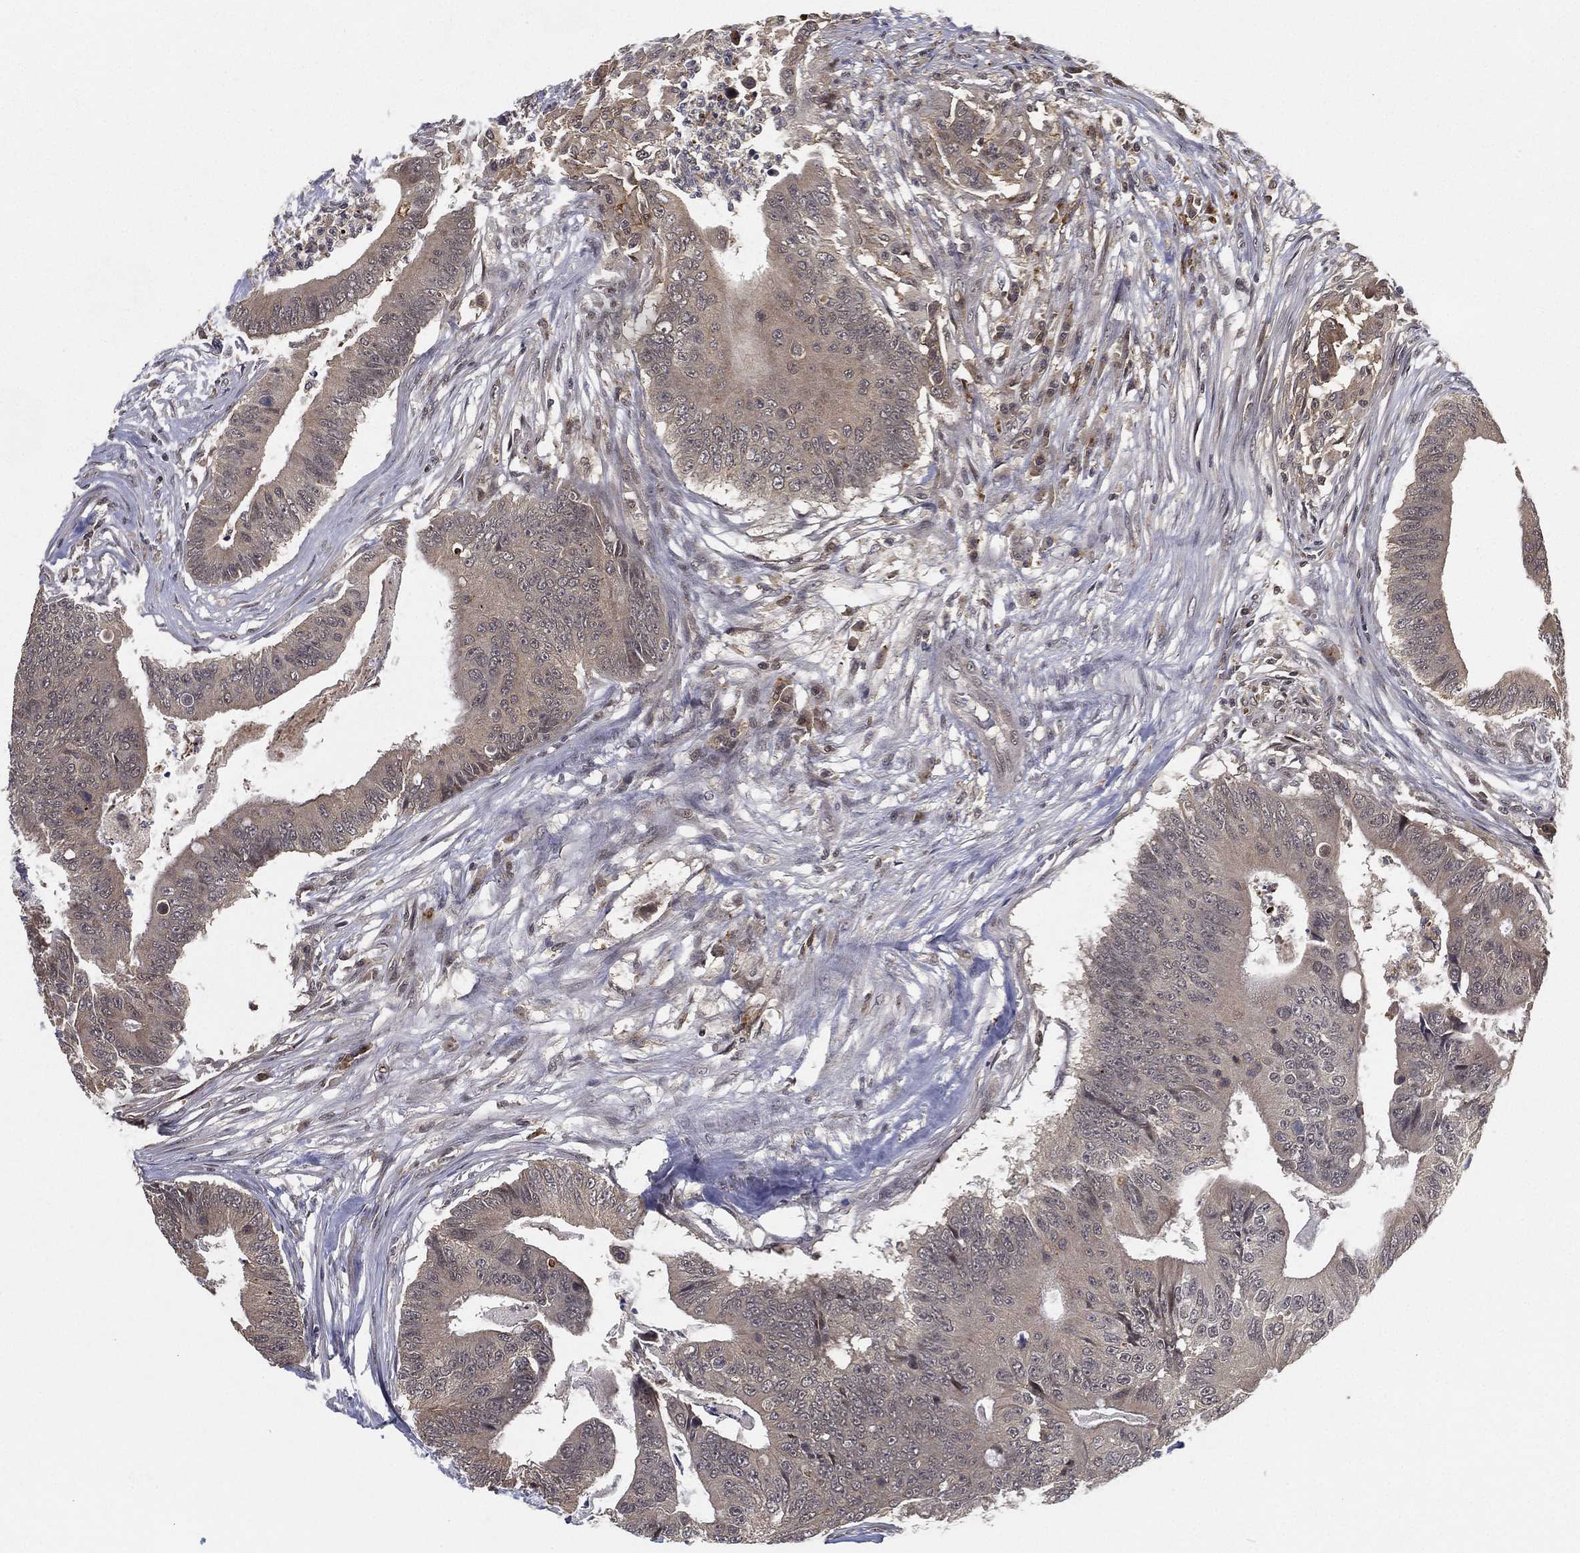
{"staining": {"intensity": "negative", "quantity": "none", "location": "none"}, "tissue": "colorectal cancer", "cell_type": "Tumor cells", "image_type": "cancer", "snomed": [{"axis": "morphology", "description": "Adenocarcinoma, NOS"}, {"axis": "topography", "description": "Colon"}], "caption": "Protein analysis of adenocarcinoma (colorectal) demonstrates no significant positivity in tumor cells.", "gene": "CFAP251", "patient": {"sex": "male", "age": 84}}